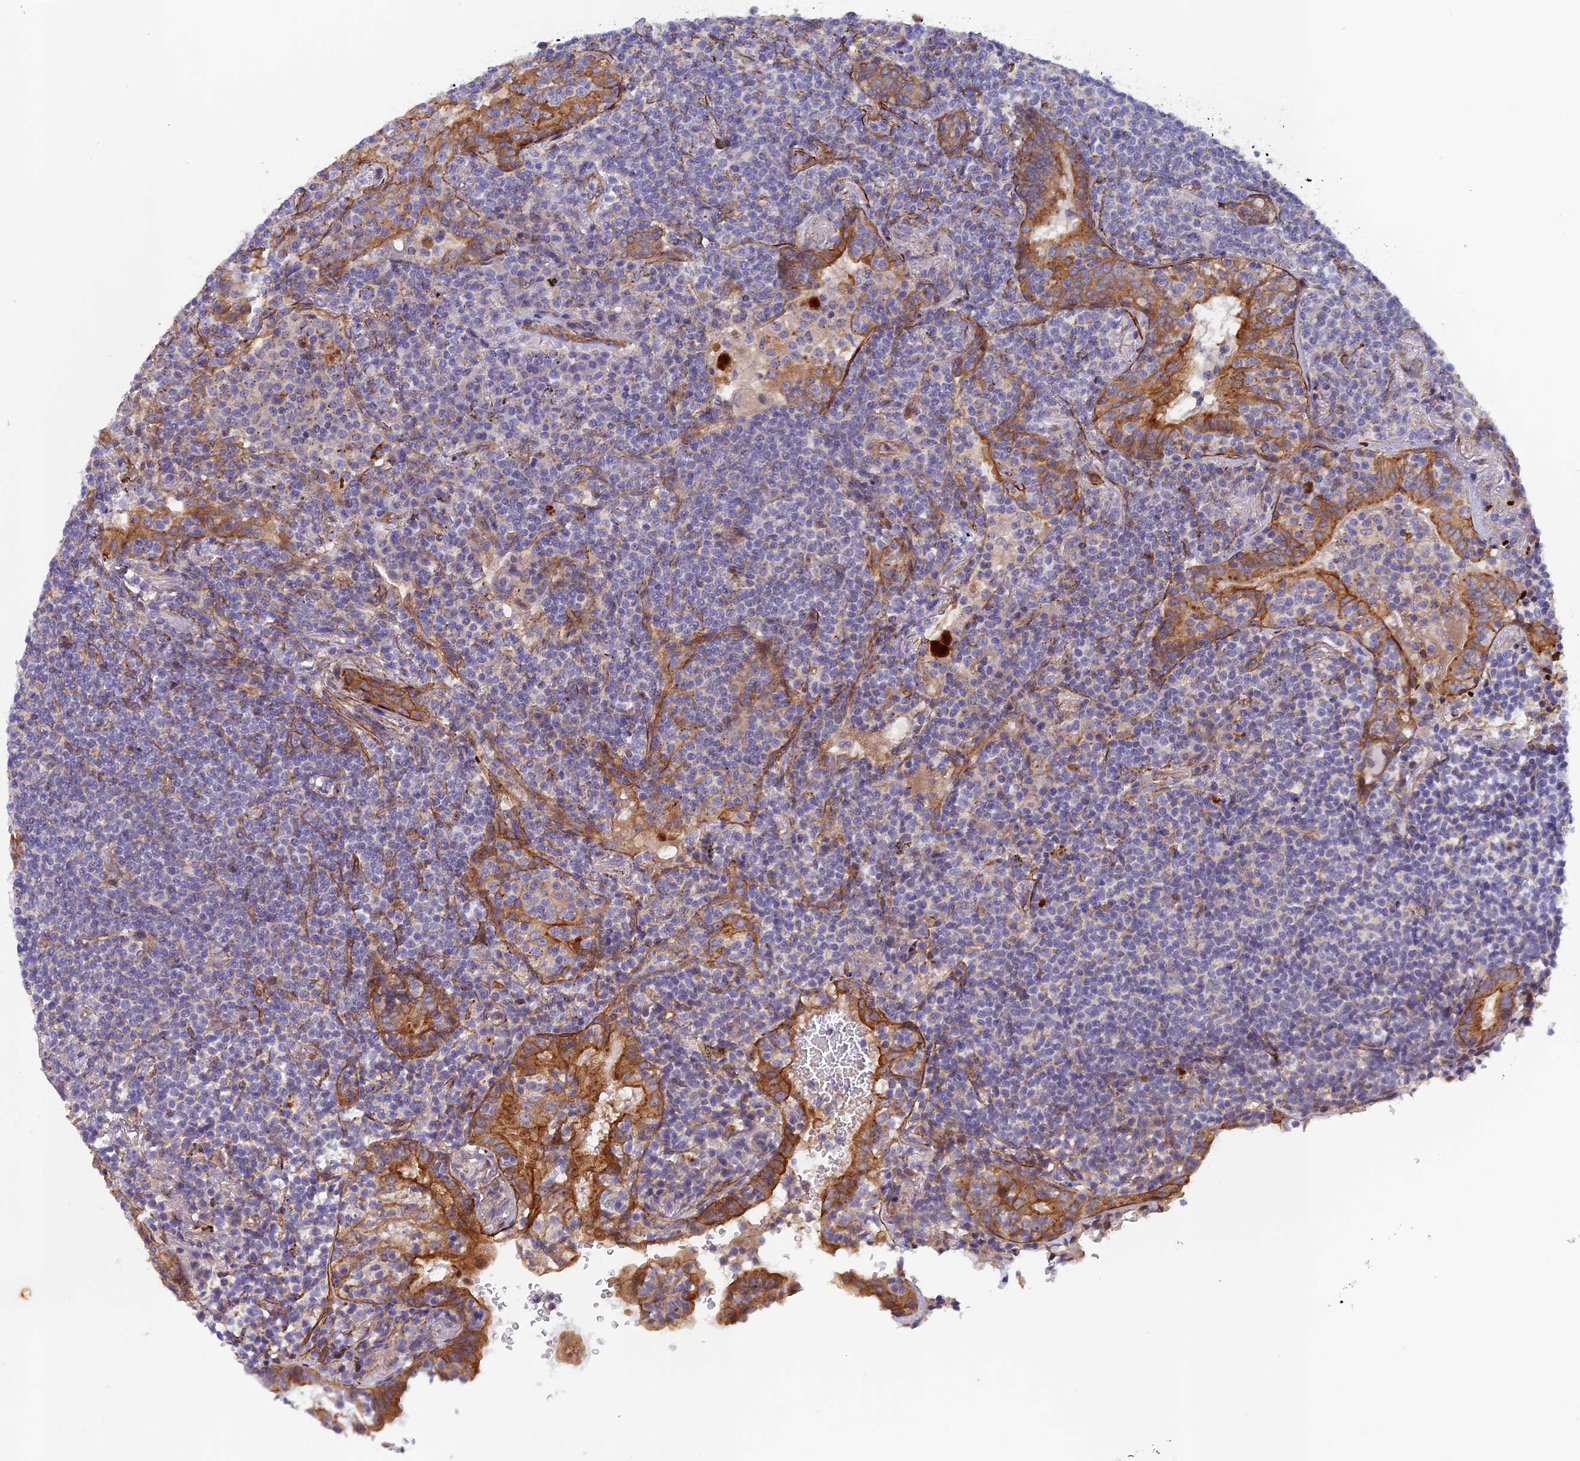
{"staining": {"intensity": "negative", "quantity": "none", "location": "none"}, "tissue": "lymphoma", "cell_type": "Tumor cells", "image_type": "cancer", "snomed": [{"axis": "morphology", "description": "Malignant lymphoma, non-Hodgkin's type, Low grade"}, {"axis": "topography", "description": "Lung"}], "caption": "This is an immunohistochemistry image of human lymphoma. There is no staining in tumor cells.", "gene": "RALGAPA2", "patient": {"sex": "female", "age": 71}}